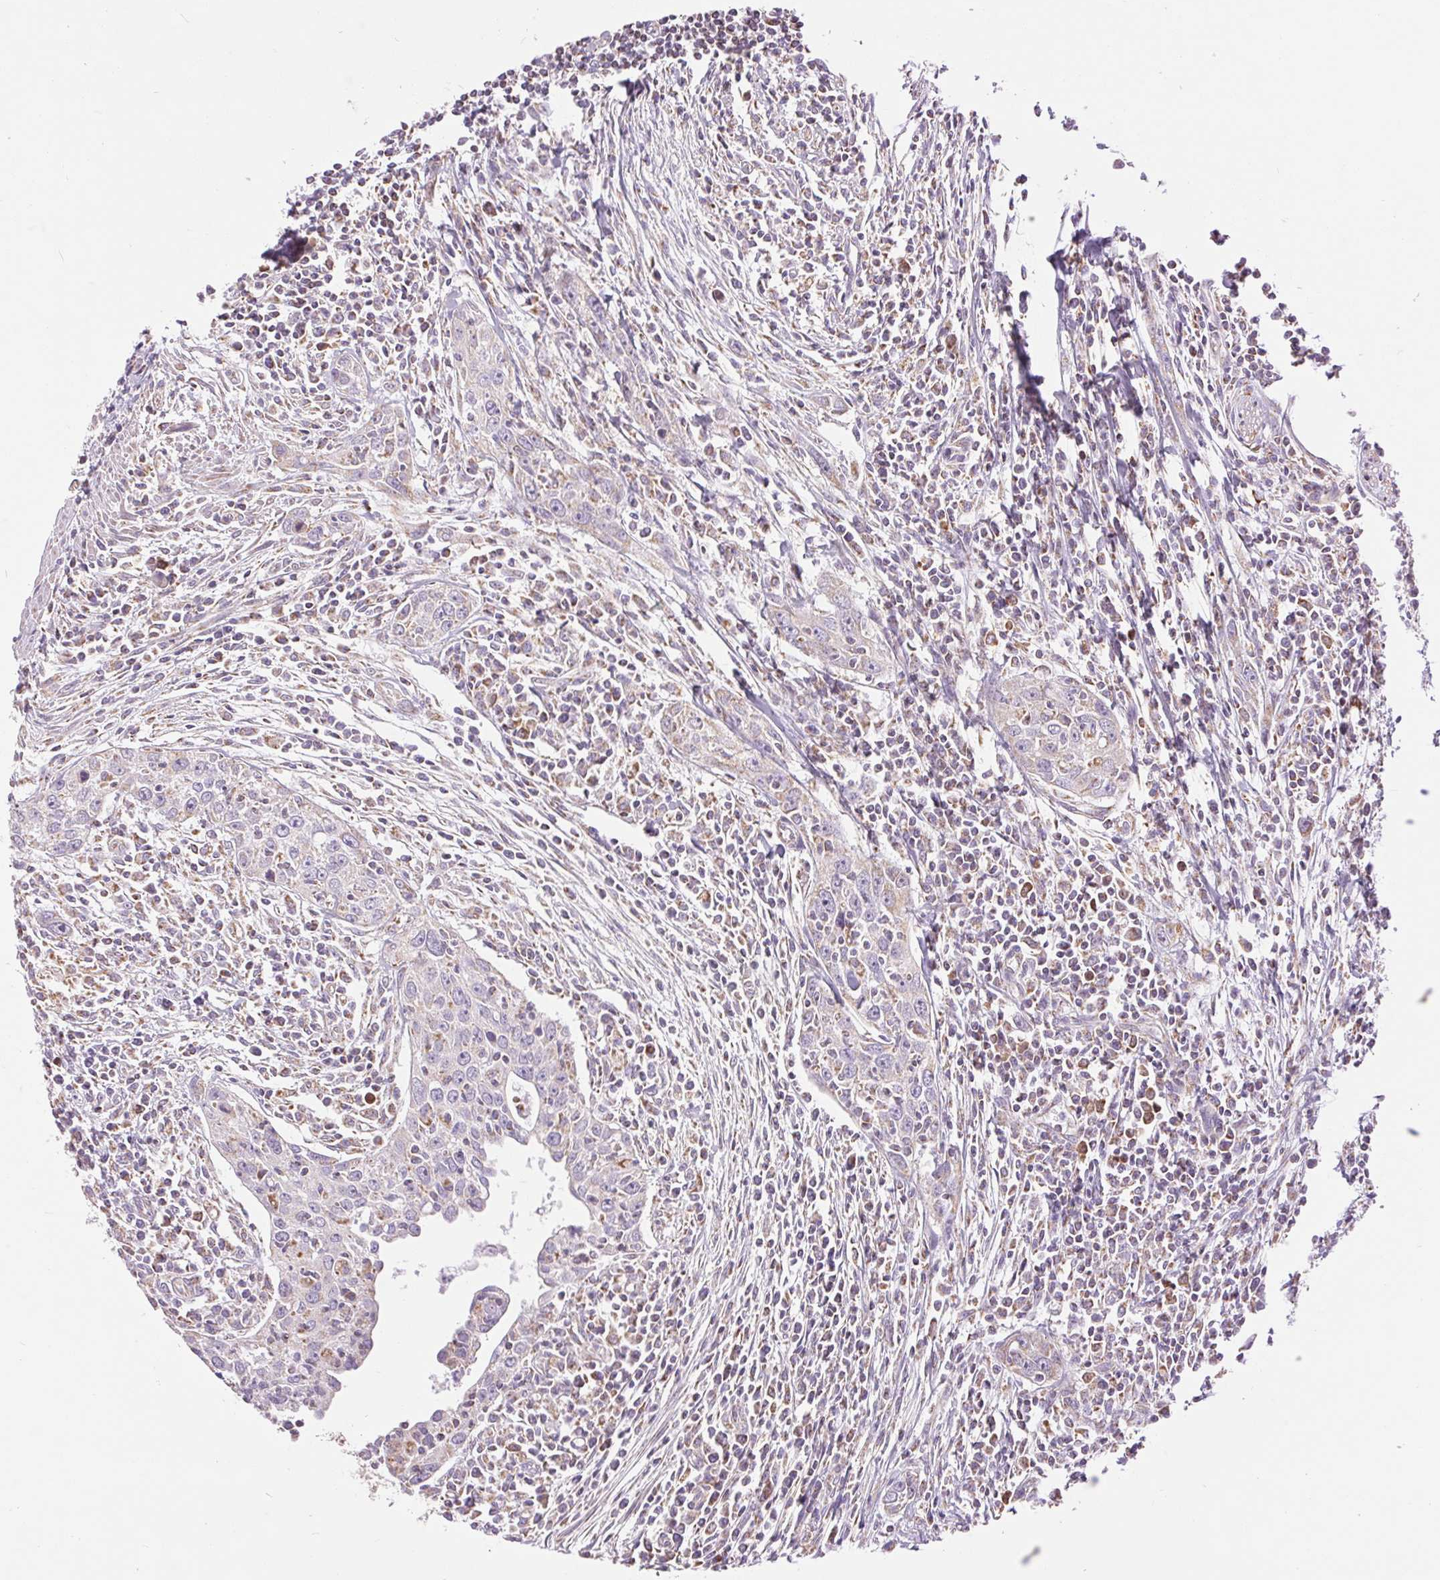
{"staining": {"intensity": "negative", "quantity": "none", "location": "none"}, "tissue": "urothelial cancer", "cell_type": "Tumor cells", "image_type": "cancer", "snomed": [{"axis": "morphology", "description": "Urothelial carcinoma, High grade"}, {"axis": "topography", "description": "Urinary bladder"}], "caption": "Immunohistochemistry image of neoplastic tissue: urothelial cancer stained with DAB (3,3'-diaminobenzidine) exhibits no significant protein positivity in tumor cells.", "gene": "ATP5PB", "patient": {"sex": "male", "age": 83}}